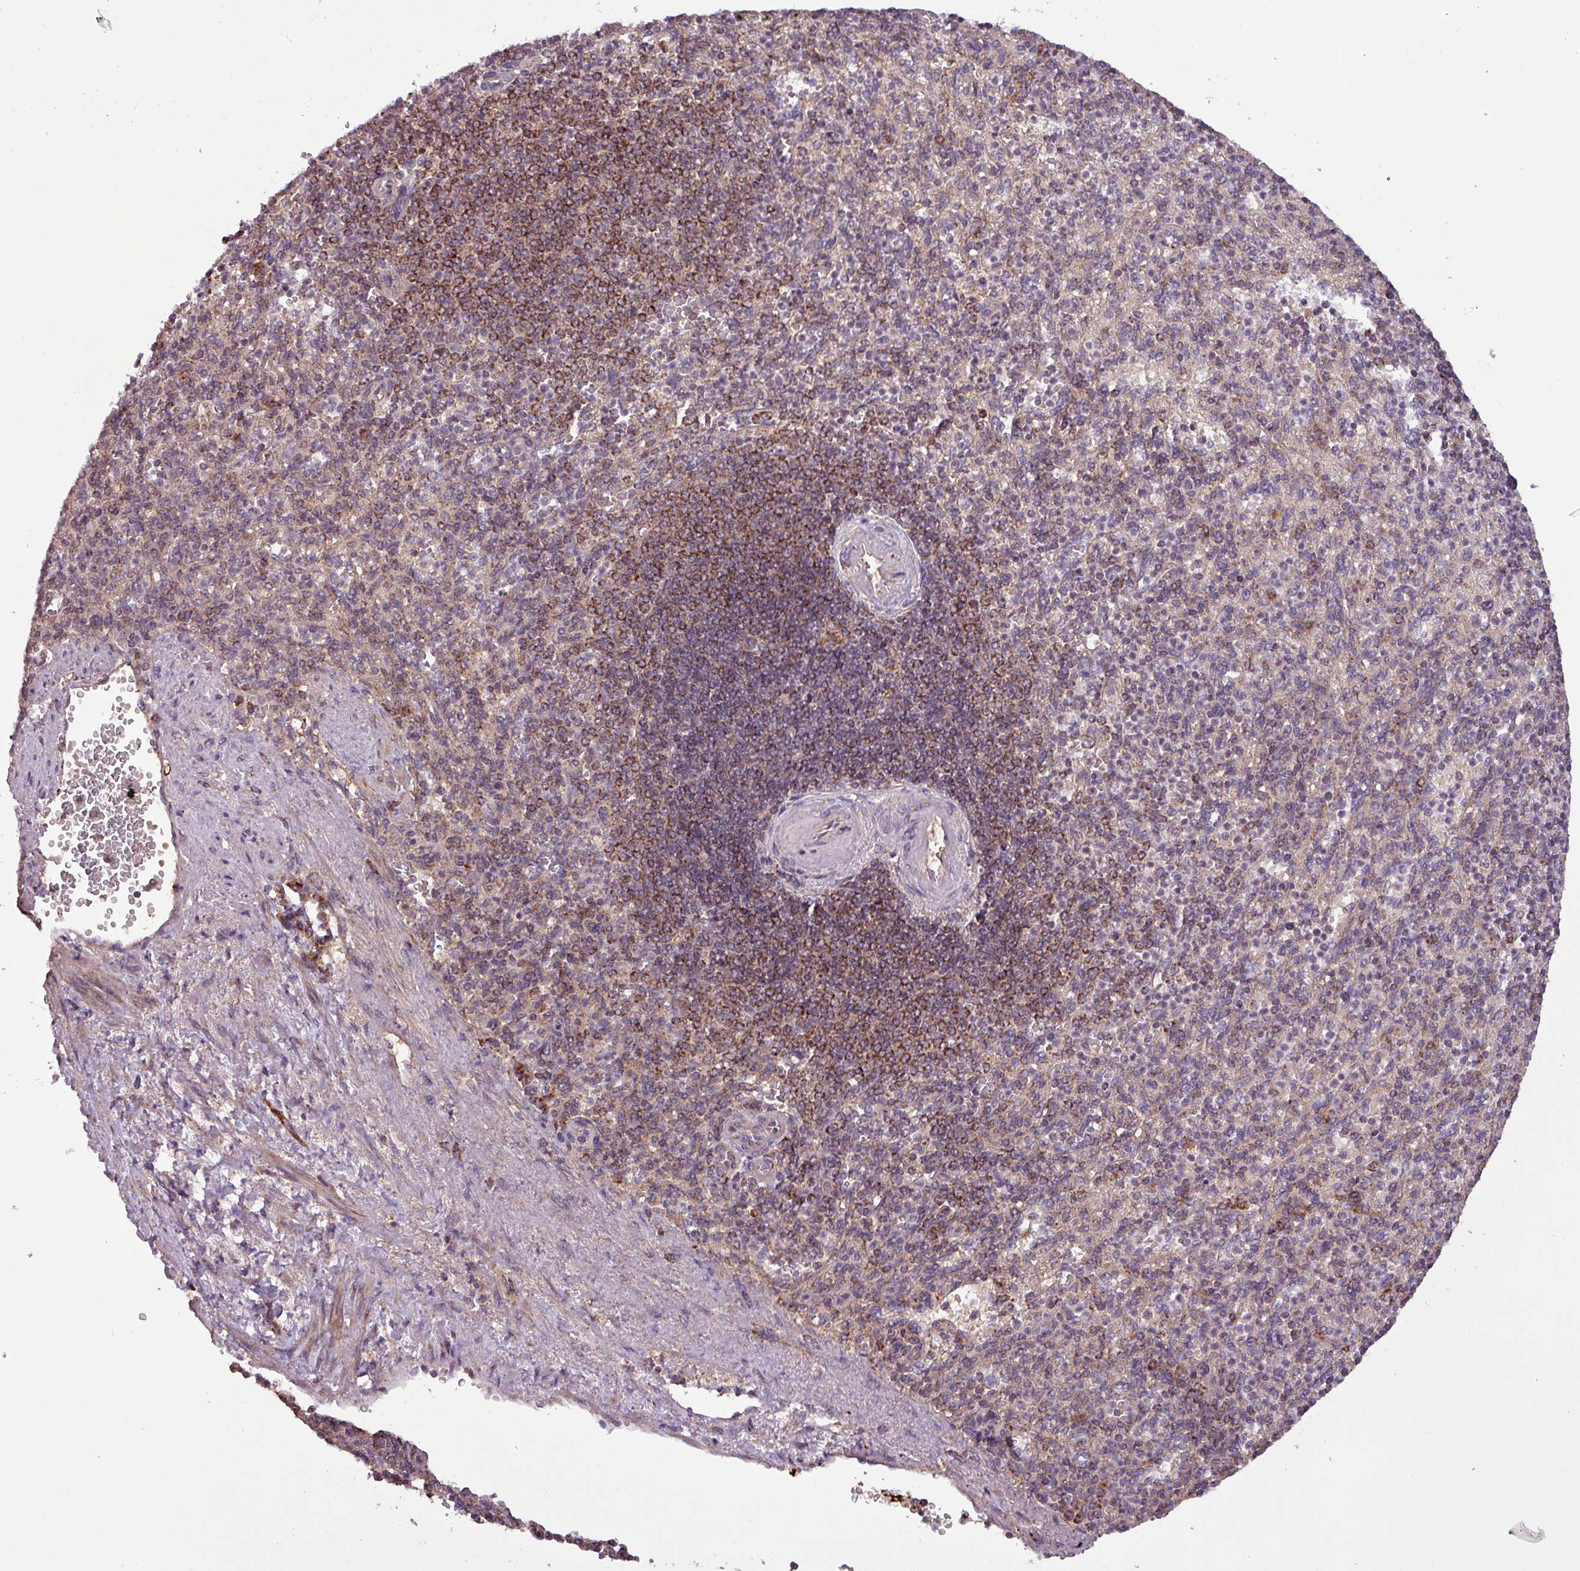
{"staining": {"intensity": "weak", "quantity": "25%-75%", "location": "cytoplasmic/membranous"}, "tissue": "spleen", "cell_type": "Cells in red pulp", "image_type": "normal", "snomed": [{"axis": "morphology", "description": "Normal tissue, NOS"}, {"axis": "topography", "description": "Spleen"}], "caption": "Weak cytoplasmic/membranous protein expression is seen in approximately 25%-75% of cells in red pulp in spleen. The staining is performed using DAB (3,3'-diaminobenzidine) brown chromogen to label protein expression. The nuclei are counter-stained blue using hematoxylin.", "gene": "MCTP2", "patient": {"sex": "female", "age": 74}}